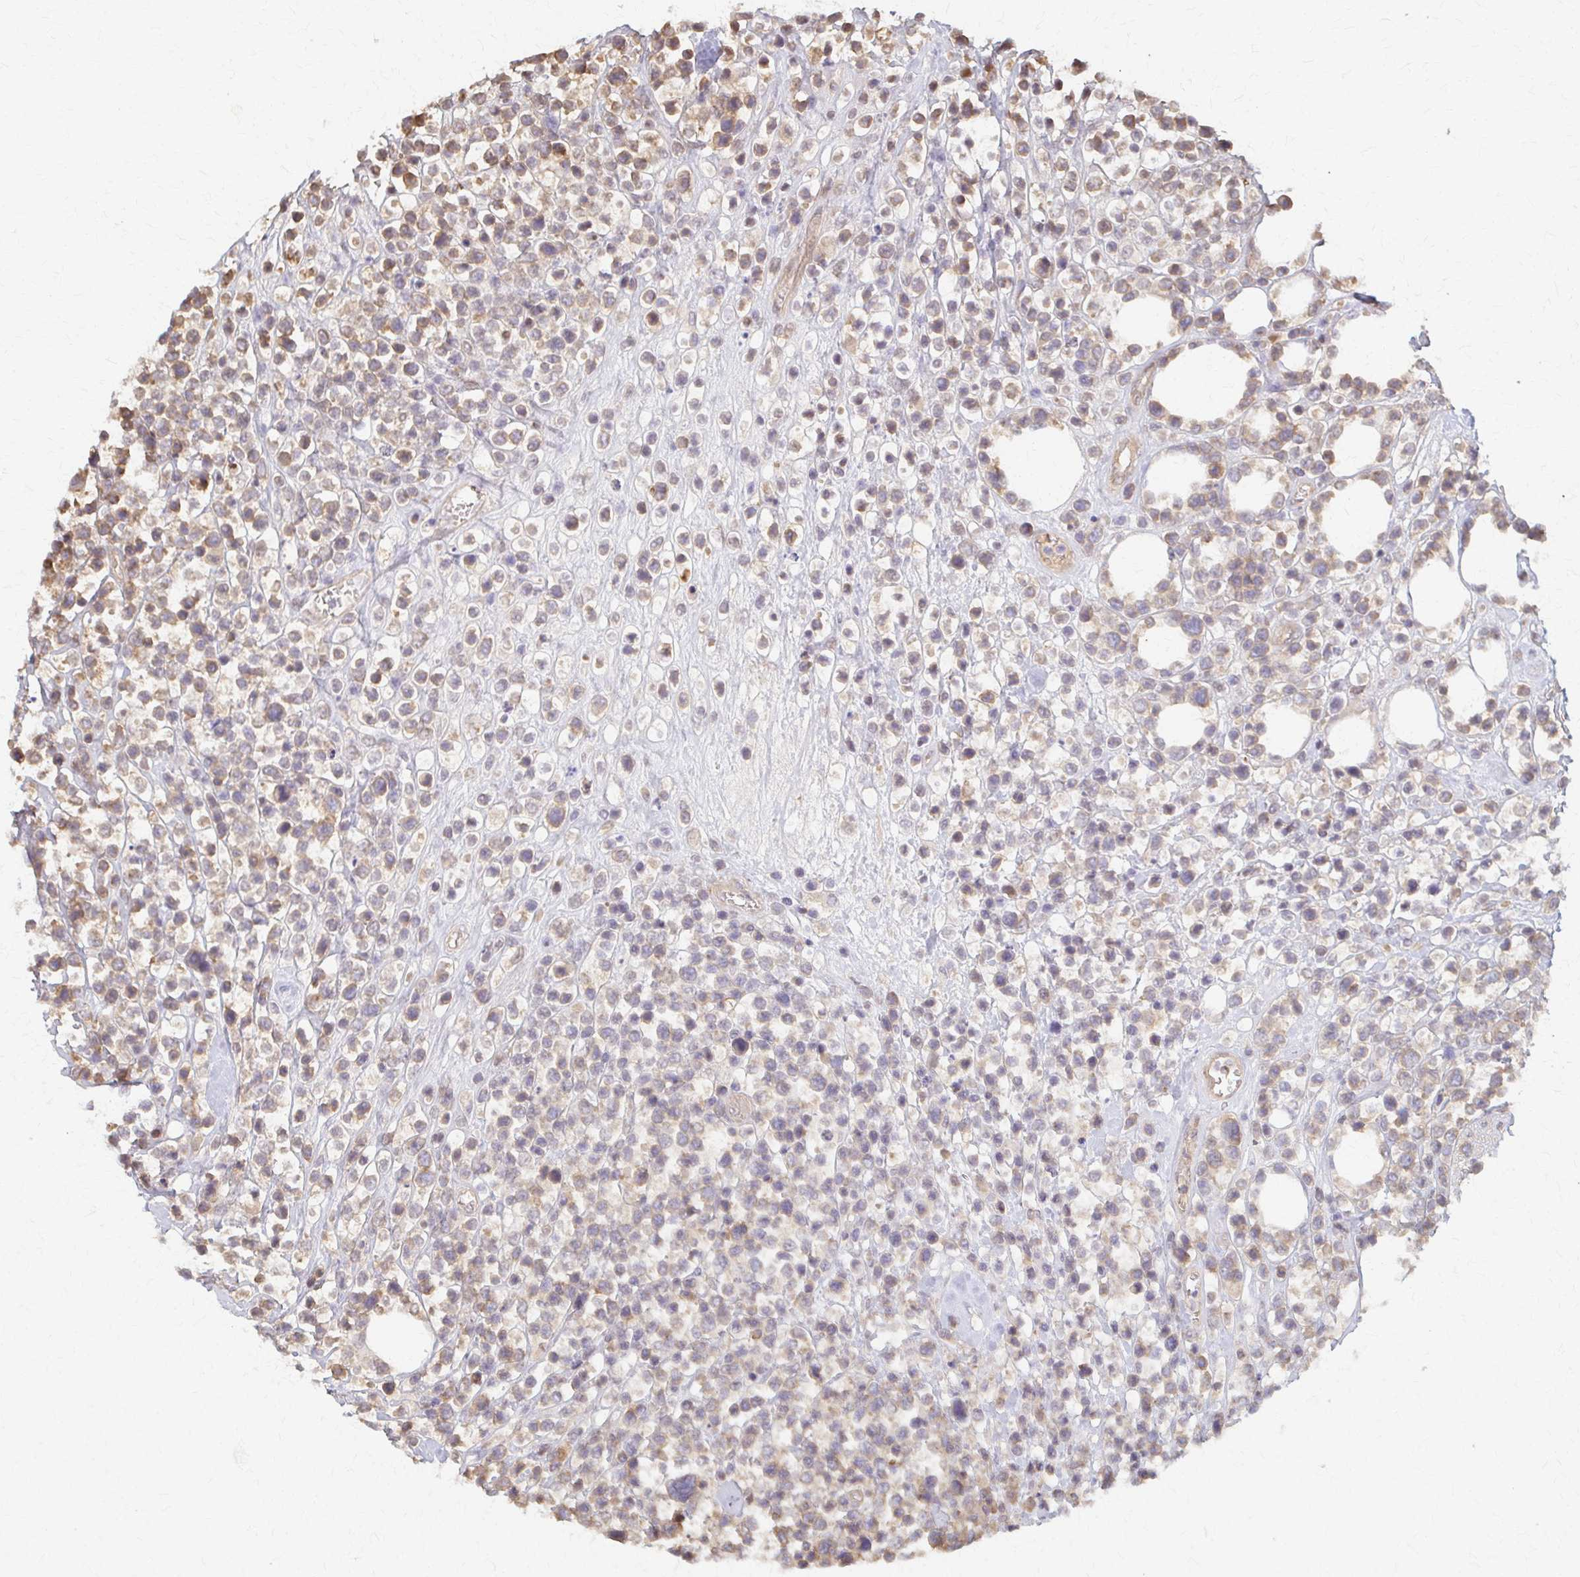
{"staining": {"intensity": "moderate", "quantity": "<25%", "location": "cytoplasmic/membranous"}, "tissue": "lymphoma", "cell_type": "Tumor cells", "image_type": "cancer", "snomed": [{"axis": "morphology", "description": "Malignant lymphoma, non-Hodgkin's type, Low grade"}, {"axis": "topography", "description": "Lymph node"}], "caption": "Immunohistochemical staining of malignant lymphoma, non-Hodgkin's type (low-grade) shows low levels of moderate cytoplasmic/membranous protein expression in approximately <25% of tumor cells. (brown staining indicates protein expression, while blue staining denotes nuclei).", "gene": "ARHGAP35", "patient": {"sex": "male", "age": 60}}